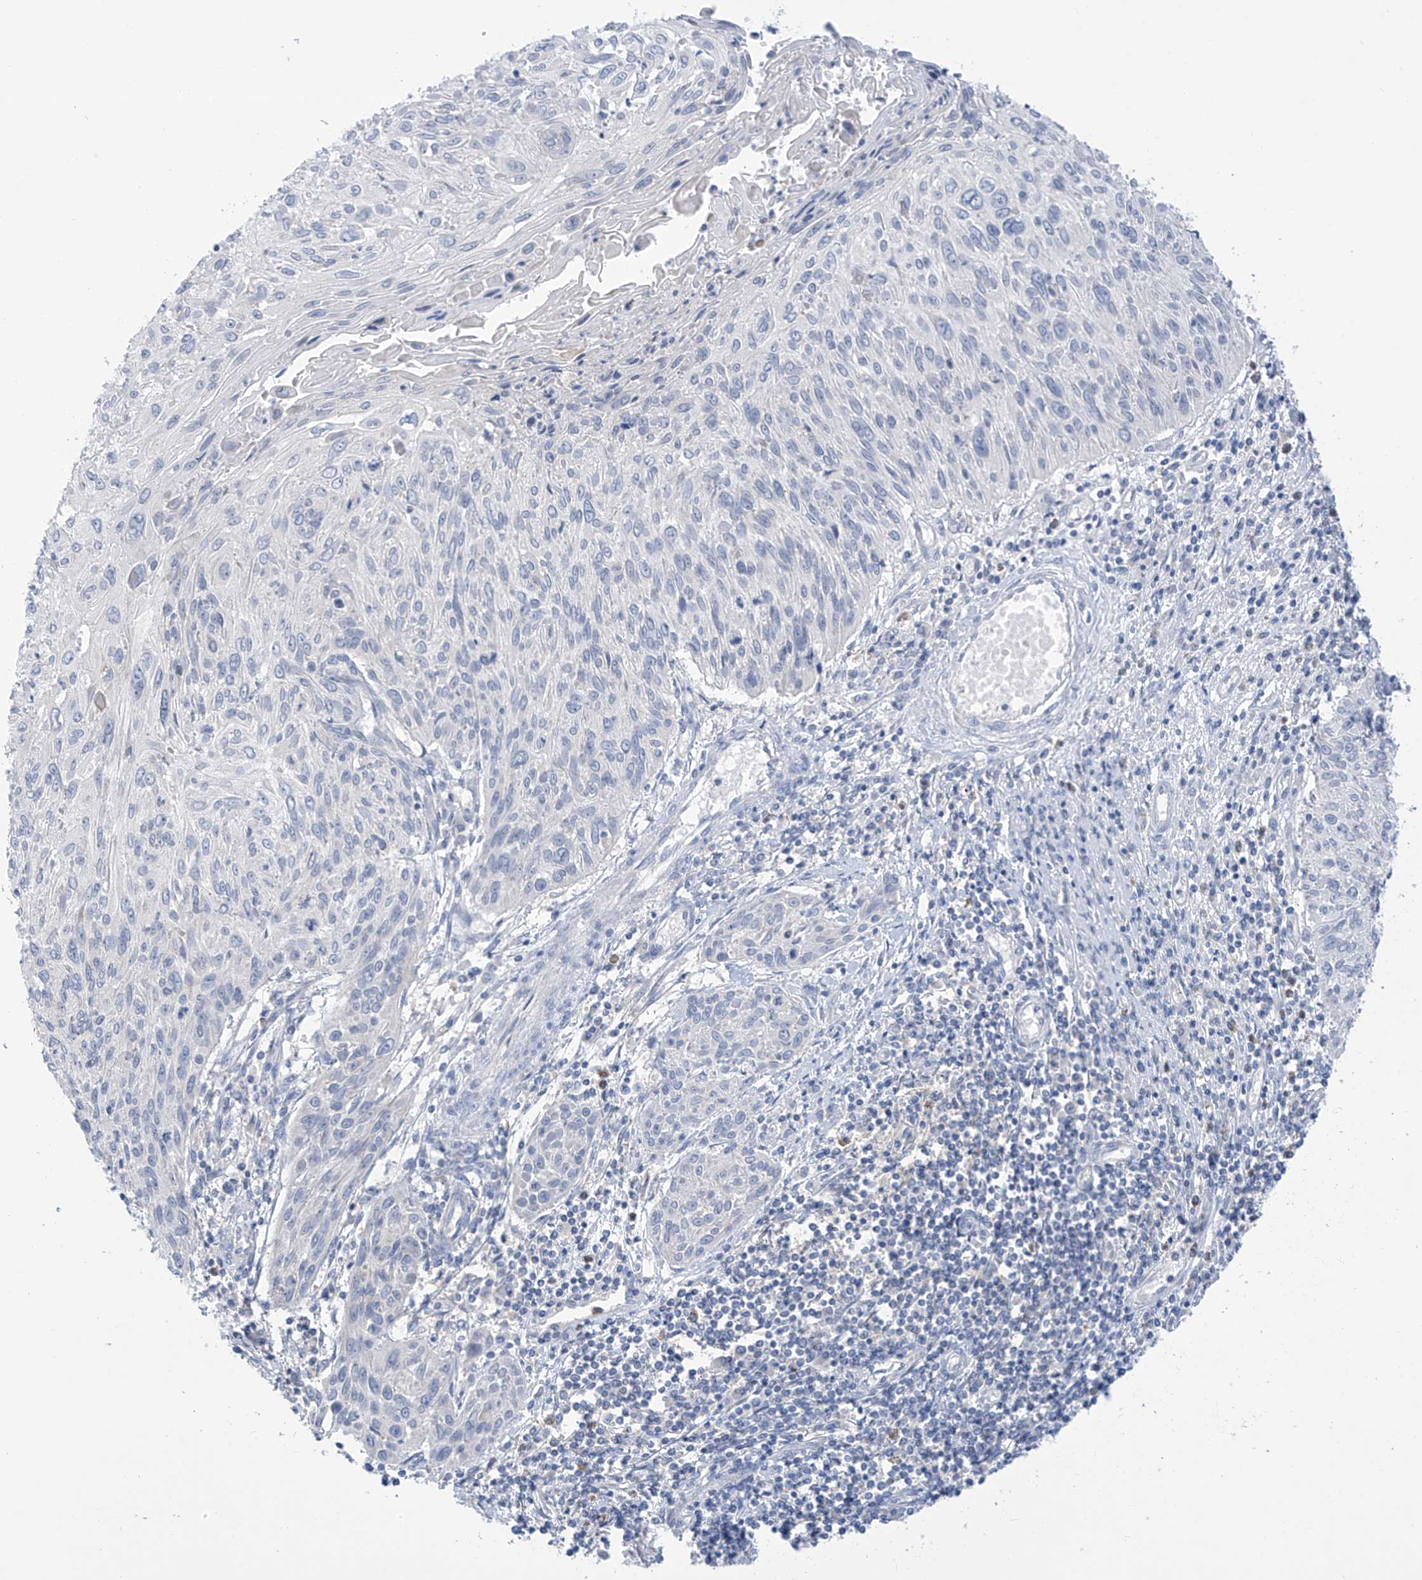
{"staining": {"intensity": "negative", "quantity": "none", "location": "none"}, "tissue": "cervical cancer", "cell_type": "Tumor cells", "image_type": "cancer", "snomed": [{"axis": "morphology", "description": "Squamous cell carcinoma, NOS"}, {"axis": "topography", "description": "Cervix"}], "caption": "Cervical cancer was stained to show a protein in brown. There is no significant positivity in tumor cells. (Stains: DAB (3,3'-diaminobenzidine) IHC with hematoxylin counter stain, Microscopy: brightfield microscopy at high magnification).", "gene": "SLC6A12", "patient": {"sex": "female", "age": 51}}